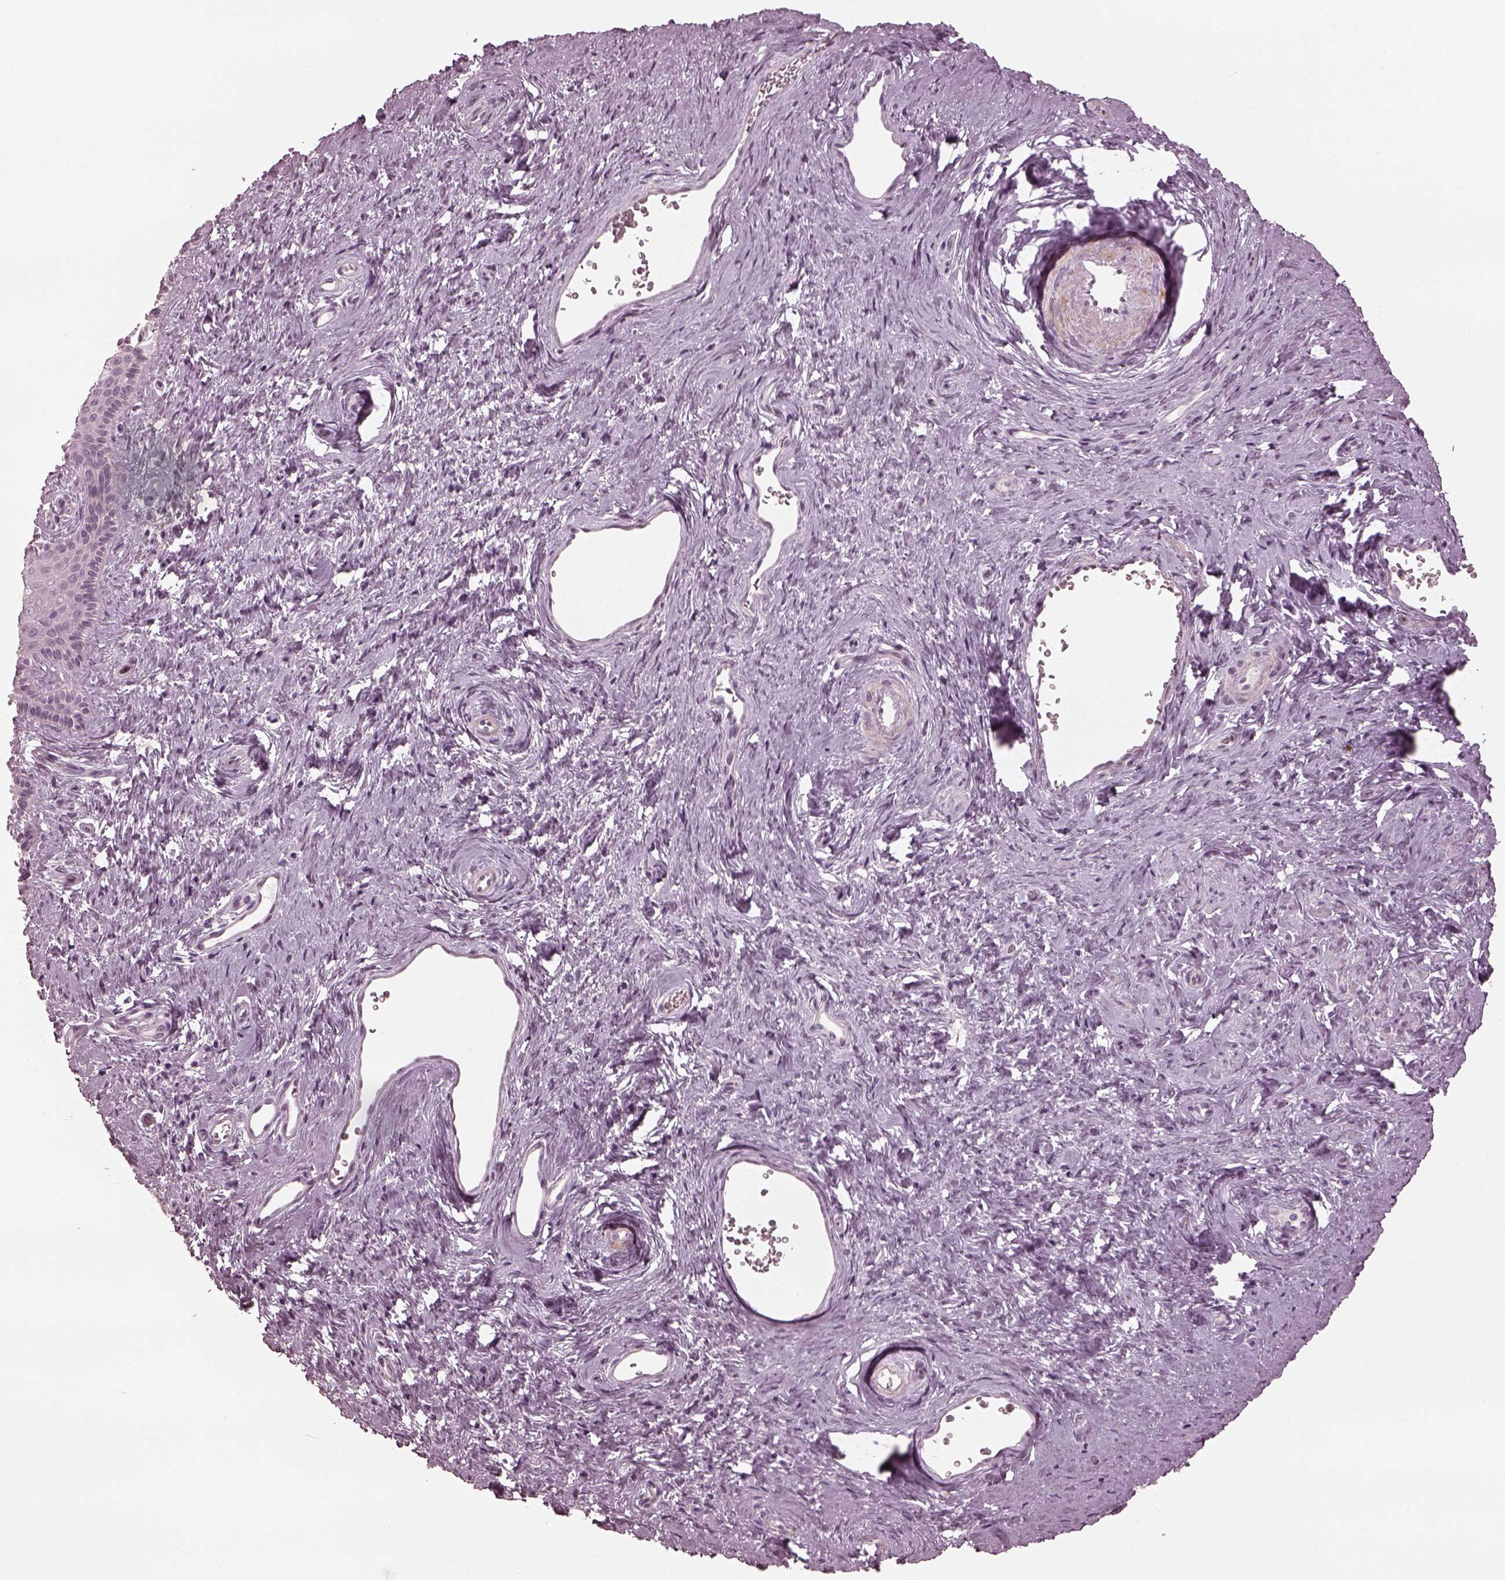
{"staining": {"intensity": "negative", "quantity": "none", "location": "none"}, "tissue": "vagina", "cell_type": "Squamous epithelial cells", "image_type": "normal", "snomed": [{"axis": "morphology", "description": "Normal tissue, NOS"}, {"axis": "topography", "description": "Vagina"}], "caption": "Immunohistochemistry (IHC) image of normal vagina stained for a protein (brown), which reveals no staining in squamous epithelial cells.", "gene": "CCDC170", "patient": {"sex": "female", "age": 45}}